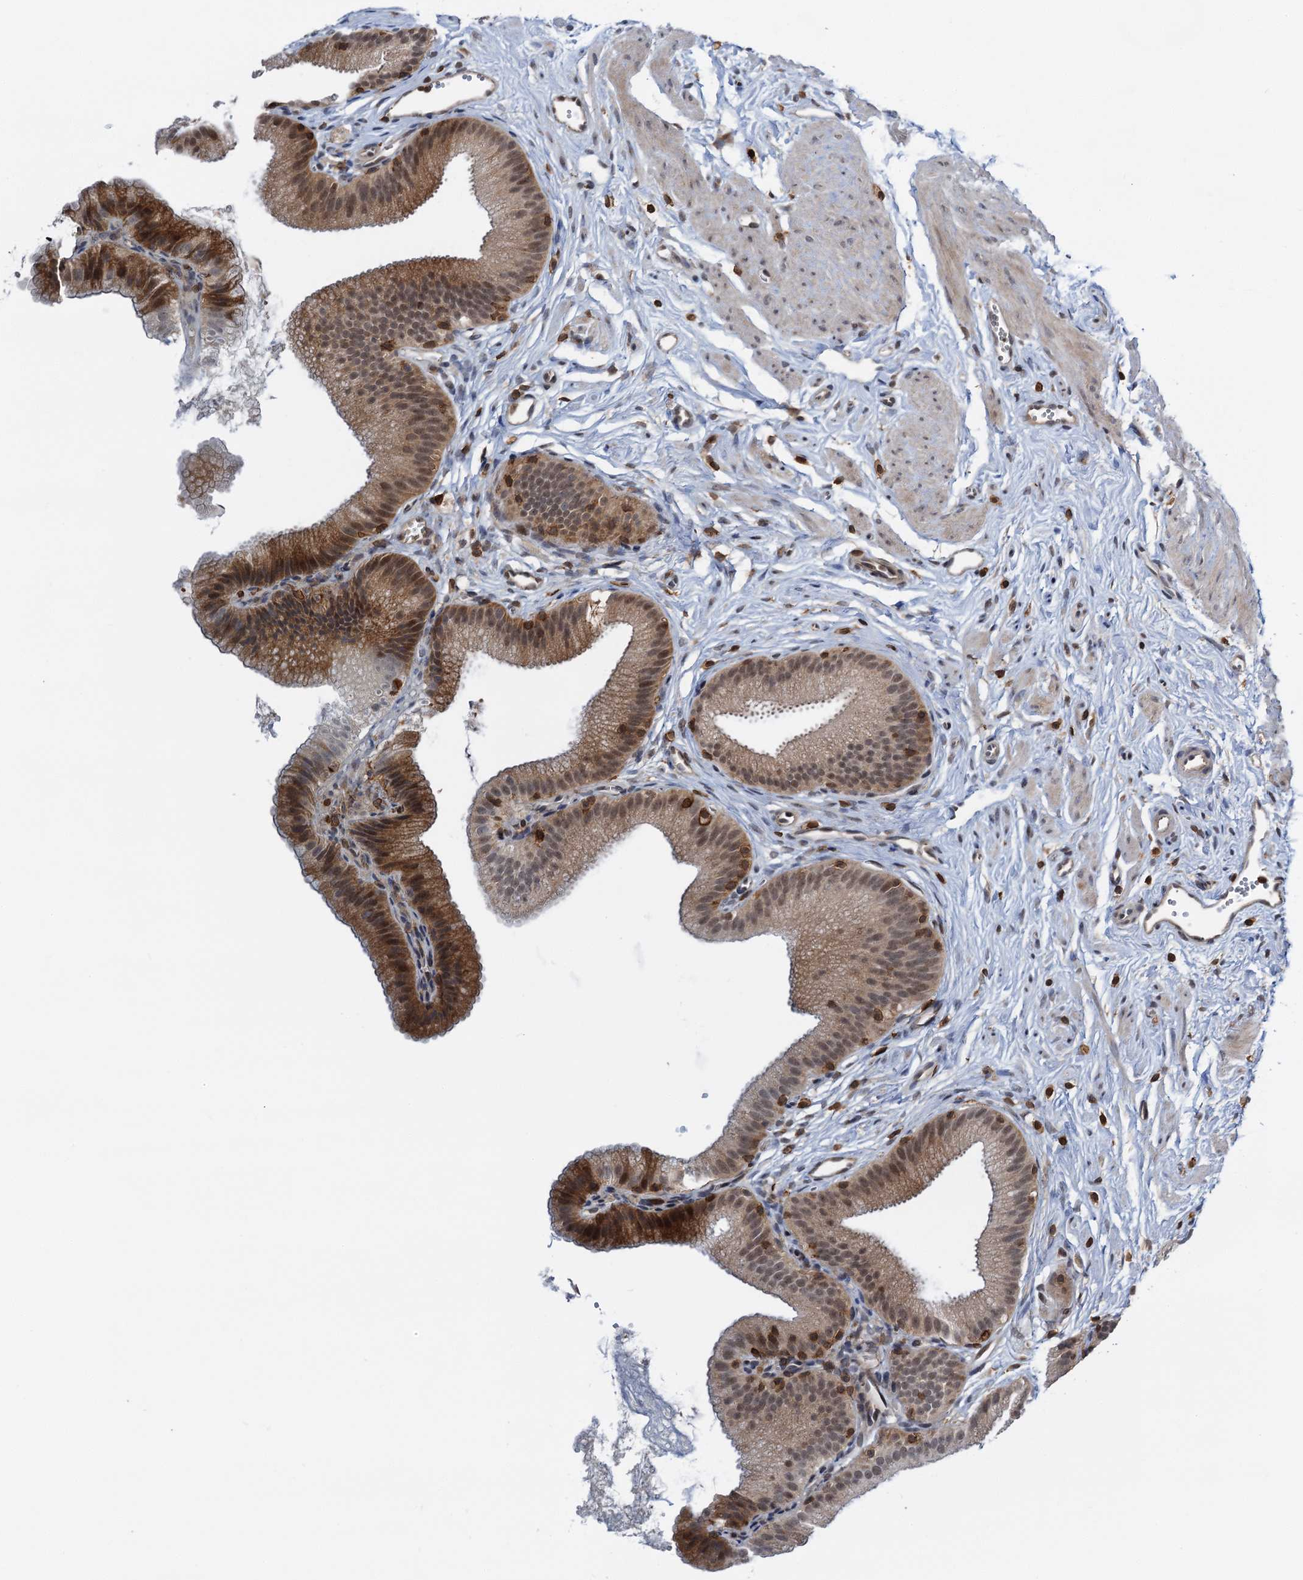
{"staining": {"intensity": "moderate", "quantity": "25%-75%", "location": "cytoplasmic/membranous,nuclear"}, "tissue": "gallbladder", "cell_type": "Glandular cells", "image_type": "normal", "snomed": [{"axis": "morphology", "description": "Normal tissue, NOS"}, {"axis": "topography", "description": "Gallbladder"}, {"axis": "topography", "description": "Peripheral nerve tissue"}], "caption": "Gallbladder was stained to show a protein in brown. There is medium levels of moderate cytoplasmic/membranous,nuclear staining in approximately 25%-75% of glandular cells. The staining is performed using DAB (3,3'-diaminobenzidine) brown chromogen to label protein expression. The nuclei are counter-stained blue using hematoxylin.", "gene": "ZNF609", "patient": {"sex": "male", "age": 38}}